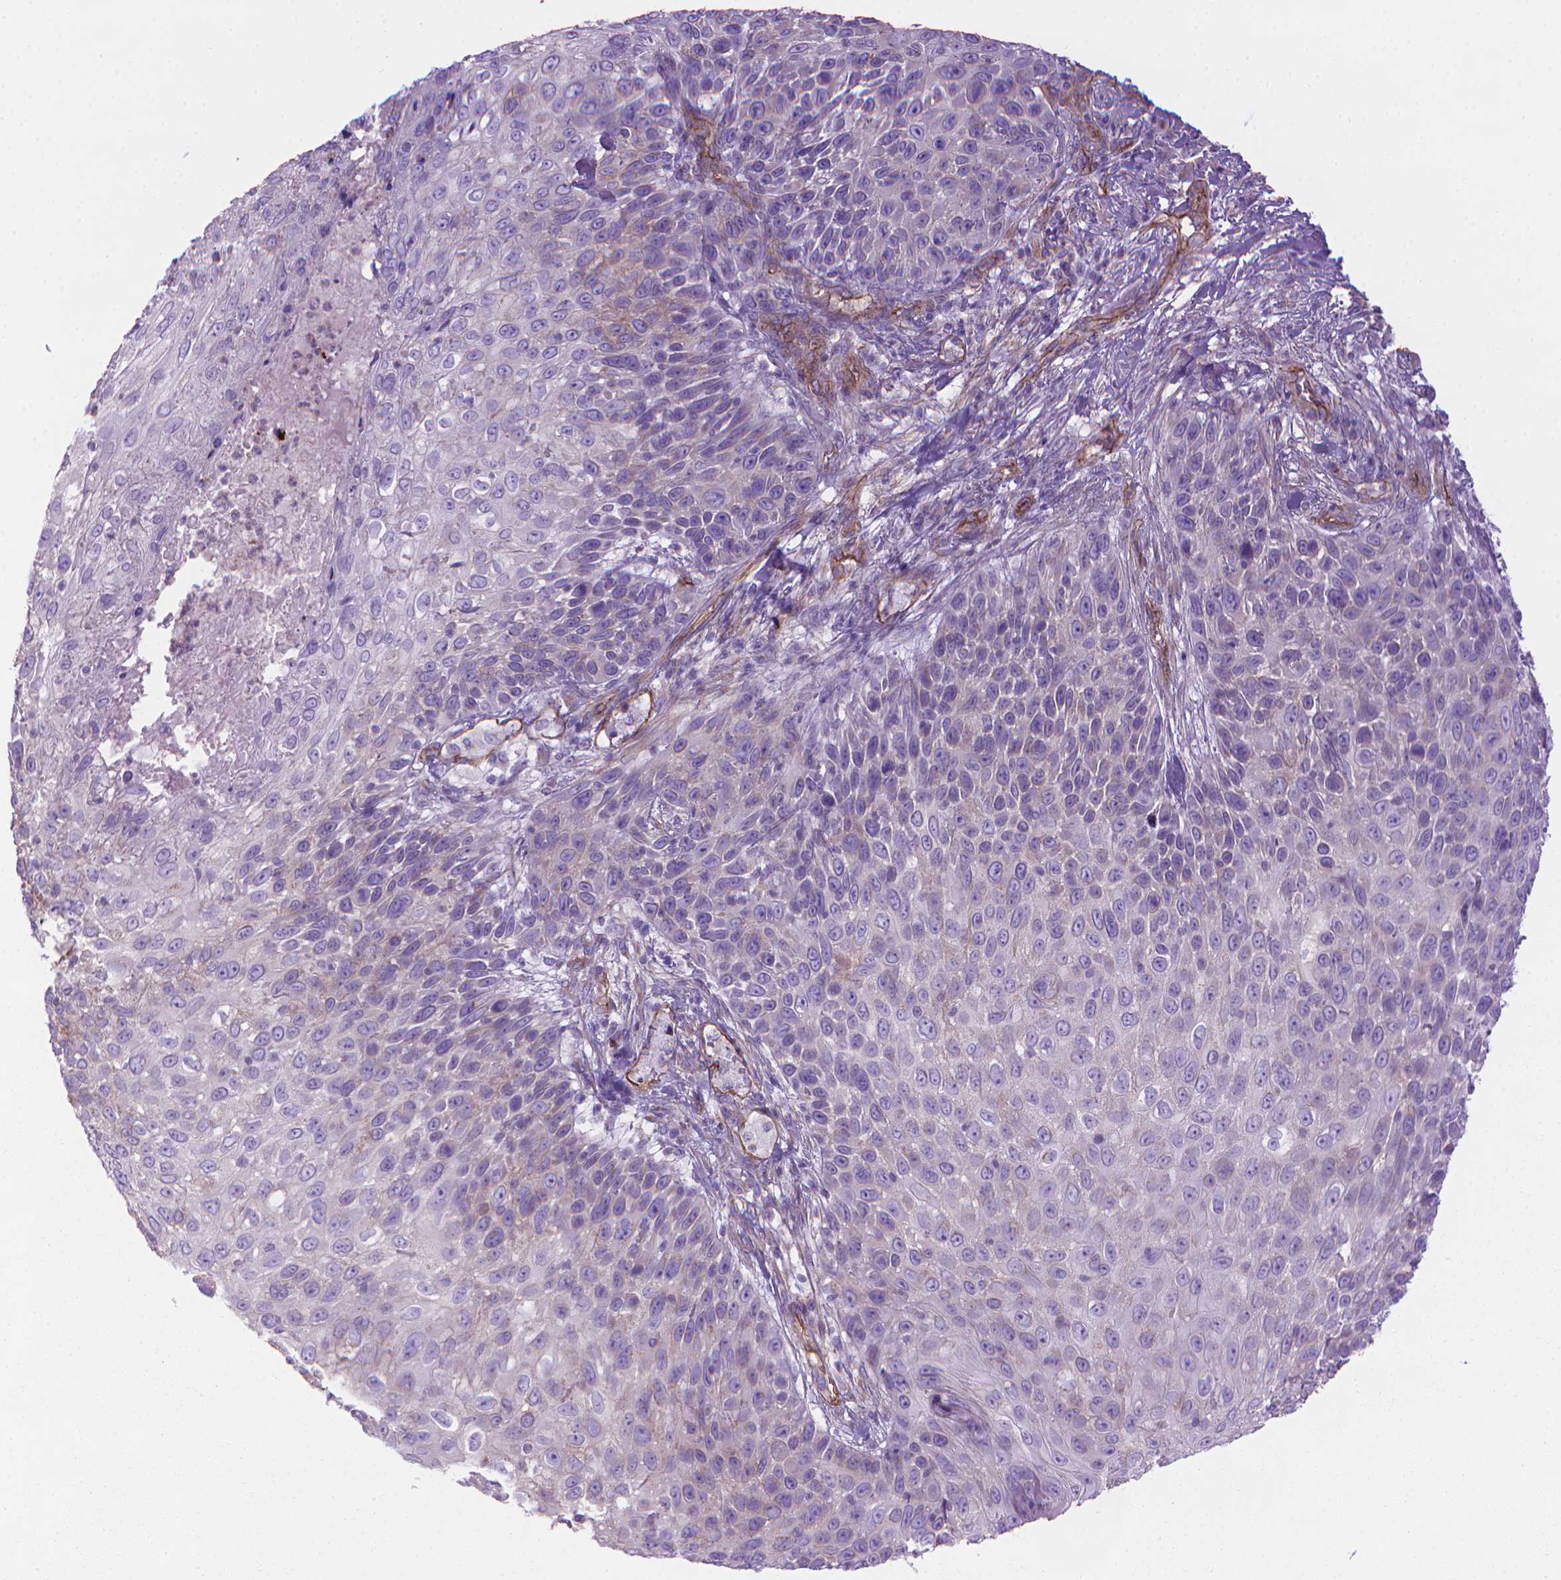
{"staining": {"intensity": "negative", "quantity": "none", "location": "none"}, "tissue": "skin cancer", "cell_type": "Tumor cells", "image_type": "cancer", "snomed": [{"axis": "morphology", "description": "Squamous cell carcinoma, NOS"}, {"axis": "topography", "description": "Skin"}], "caption": "Immunohistochemistry (IHC) micrograph of skin cancer (squamous cell carcinoma) stained for a protein (brown), which demonstrates no expression in tumor cells. (DAB (3,3'-diaminobenzidine) immunohistochemistry with hematoxylin counter stain).", "gene": "TENT5A", "patient": {"sex": "male", "age": 92}}